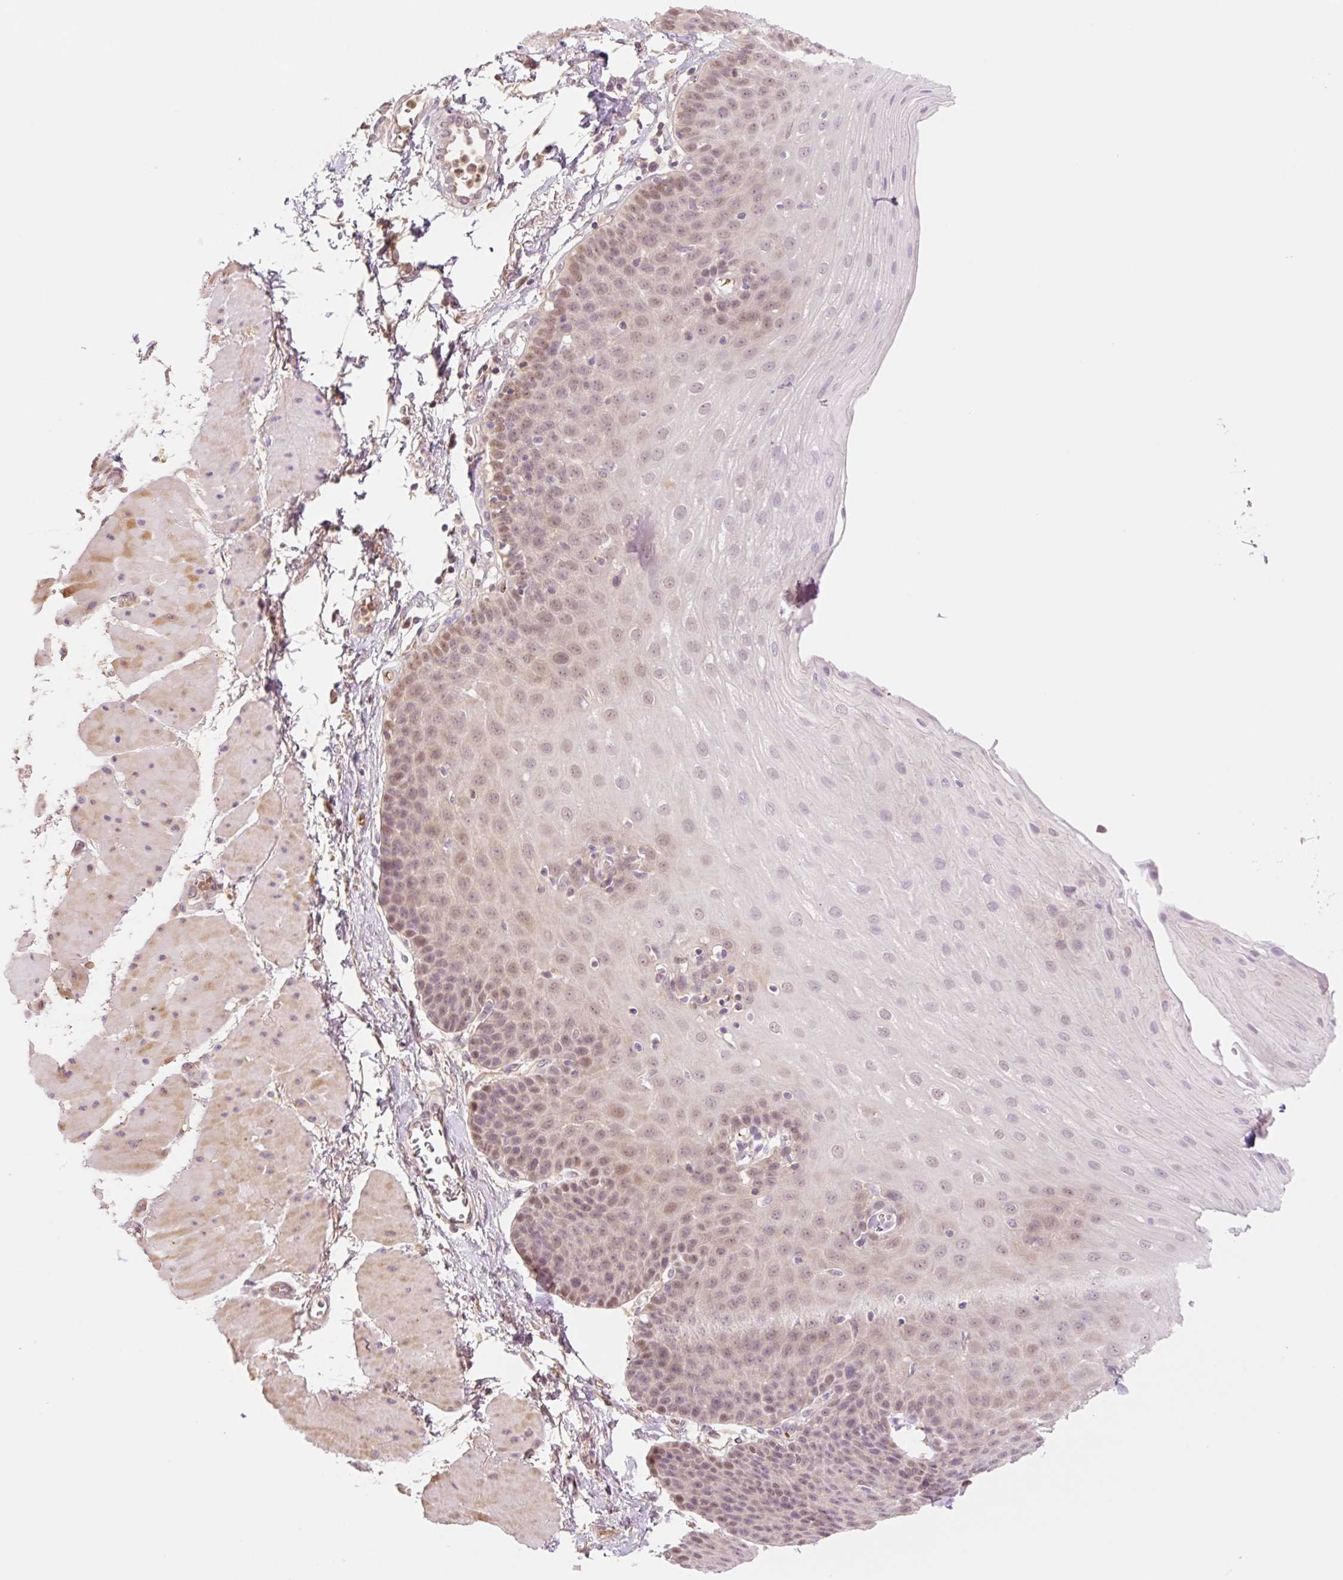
{"staining": {"intensity": "moderate", "quantity": "25%-75%", "location": "nuclear"}, "tissue": "esophagus", "cell_type": "Squamous epithelial cells", "image_type": "normal", "snomed": [{"axis": "morphology", "description": "Normal tissue, NOS"}, {"axis": "topography", "description": "Esophagus"}], "caption": "Brown immunohistochemical staining in unremarkable human esophagus reveals moderate nuclear staining in about 25%-75% of squamous epithelial cells.", "gene": "HEBP1", "patient": {"sex": "female", "age": 81}}